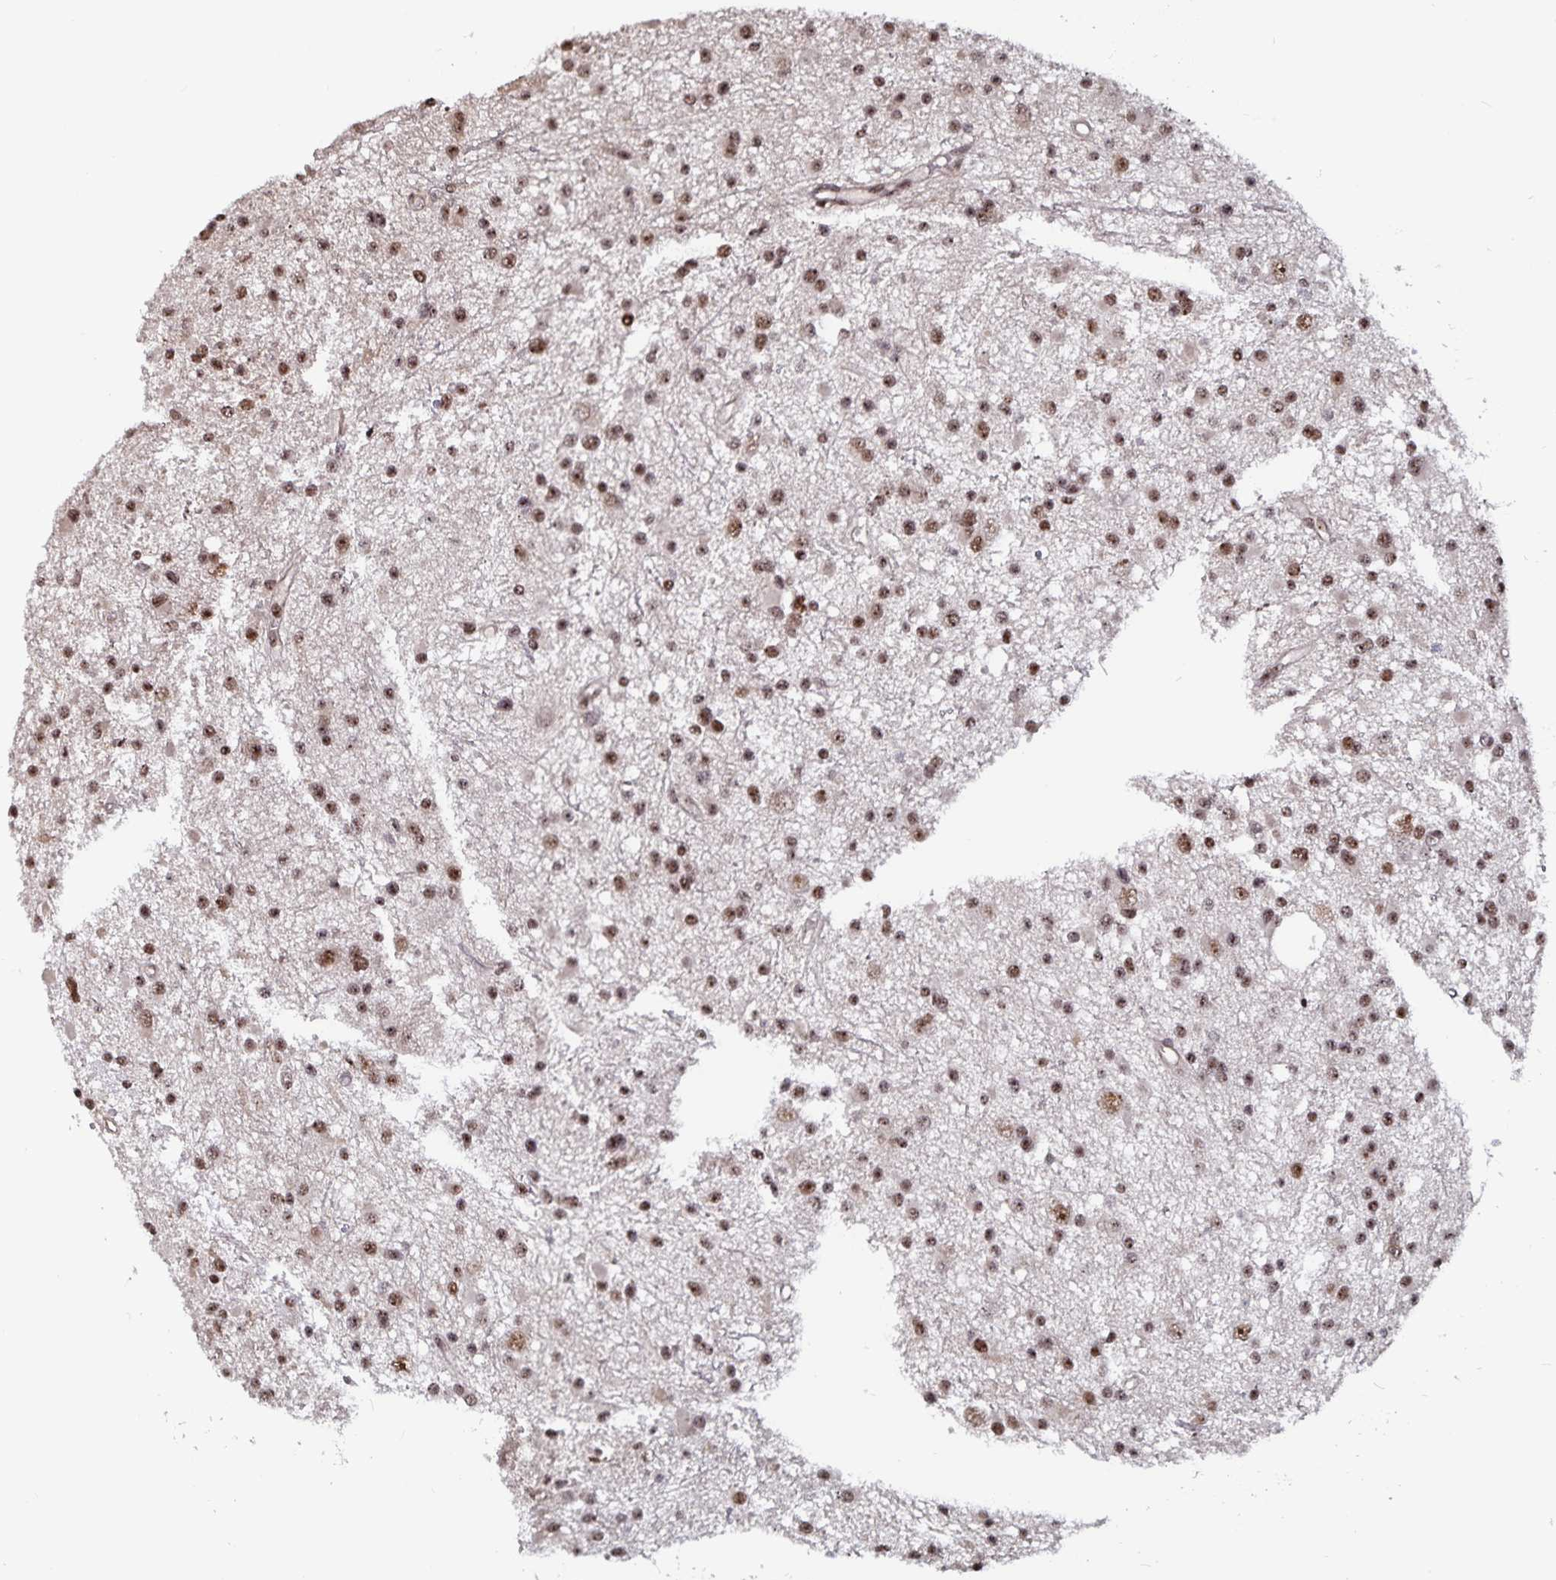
{"staining": {"intensity": "moderate", "quantity": ">75%", "location": "nuclear"}, "tissue": "glioma", "cell_type": "Tumor cells", "image_type": "cancer", "snomed": [{"axis": "morphology", "description": "Glioma, malignant, High grade"}, {"axis": "topography", "description": "Brain"}], "caption": "Protein staining displays moderate nuclear positivity in about >75% of tumor cells in malignant high-grade glioma. The staining was performed using DAB (3,3'-diaminobenzidine), with brown indicating positive protein expression. Nuclei are stained blue with hematoxylin.", "gene": "LAS1L", "patient": {"sex": "male", "age": 54}}